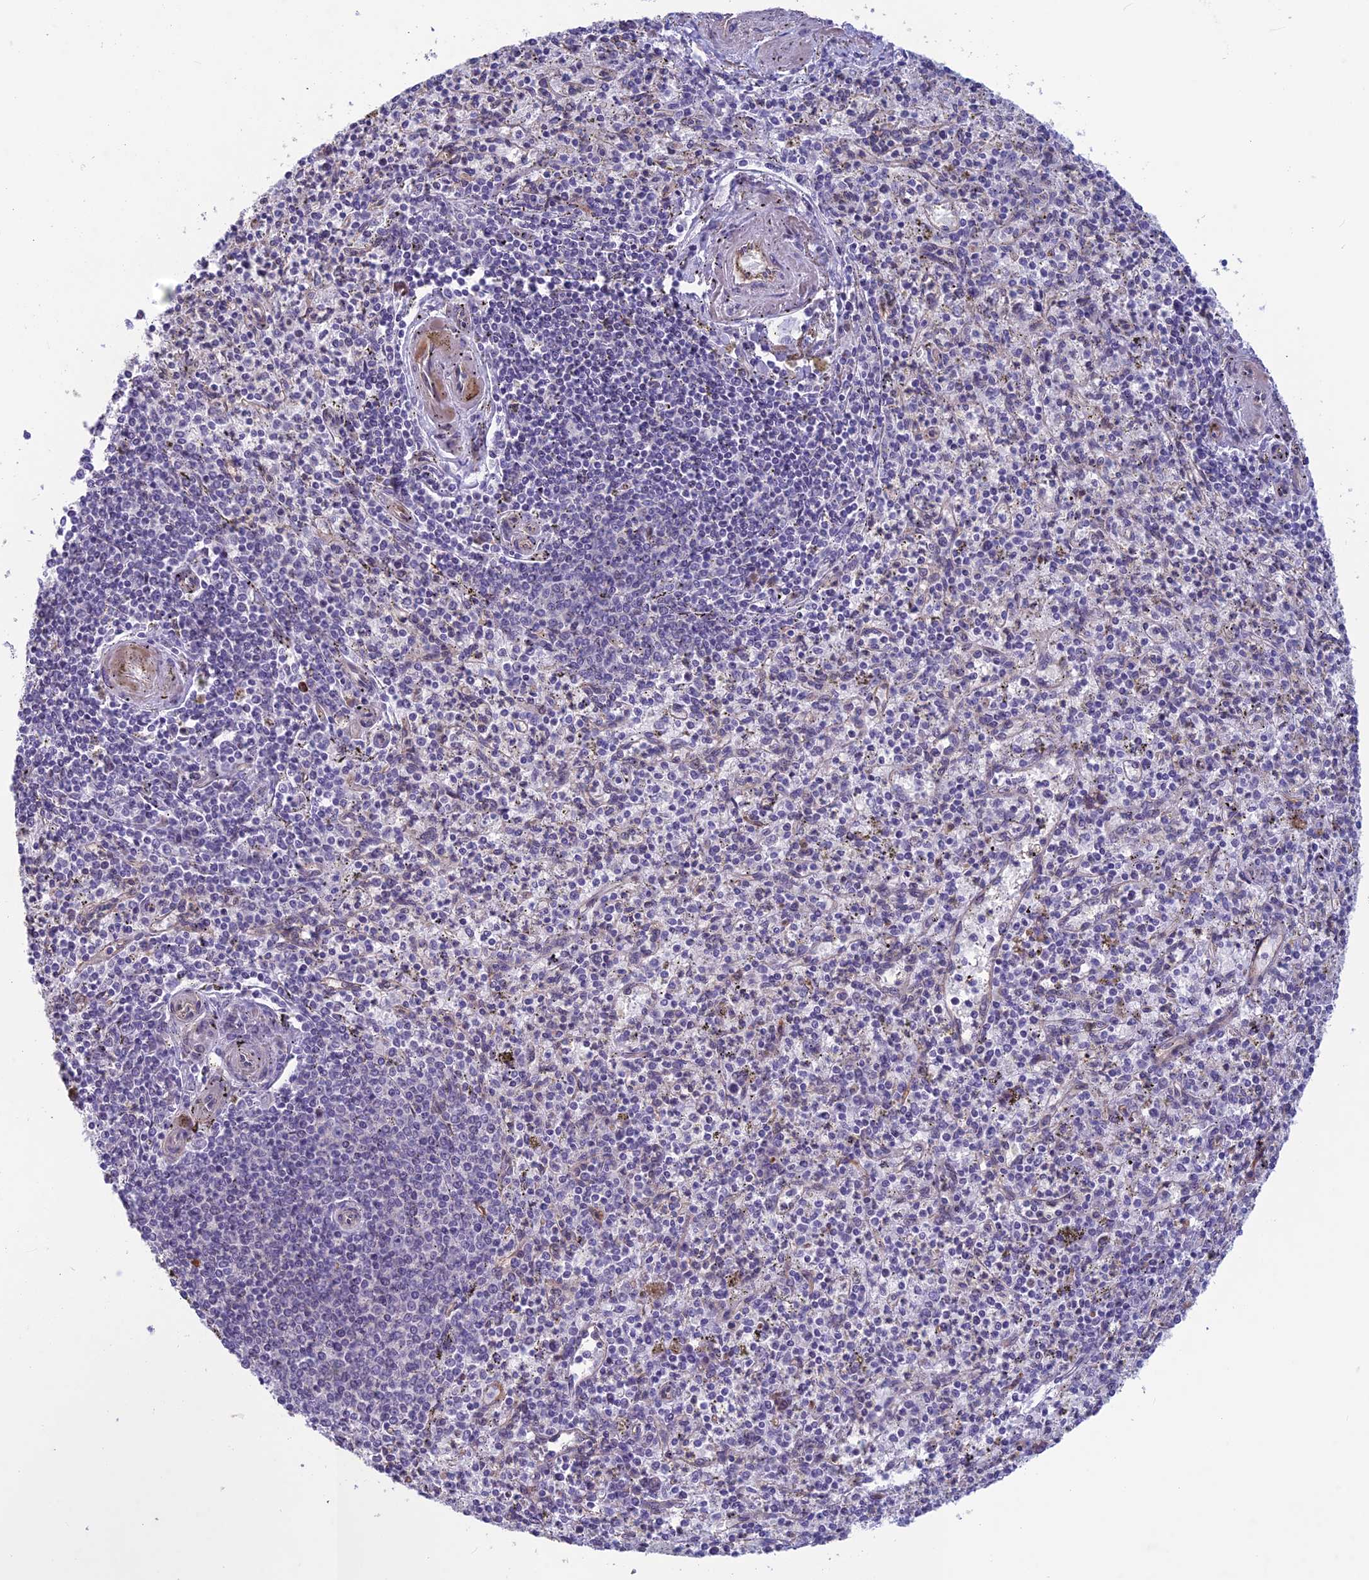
{"staining": {"intensity": "negative", "quantity": "none", "location": "none"}, "tissue": "spleen", "cell_type": "Cells in red pulp", "image_type": "normal", "snomed": [{"axis": "morphology", "description": "Normal tissue, NOS"}, {"axis": "topography", "description": "Spleen"}], "caption": "Photomicrograph shows no significant protein staining in cells in red pulp of normal spleen.", "gene": "FKBPL", "patient": {"sex": "male", "age": 72}}